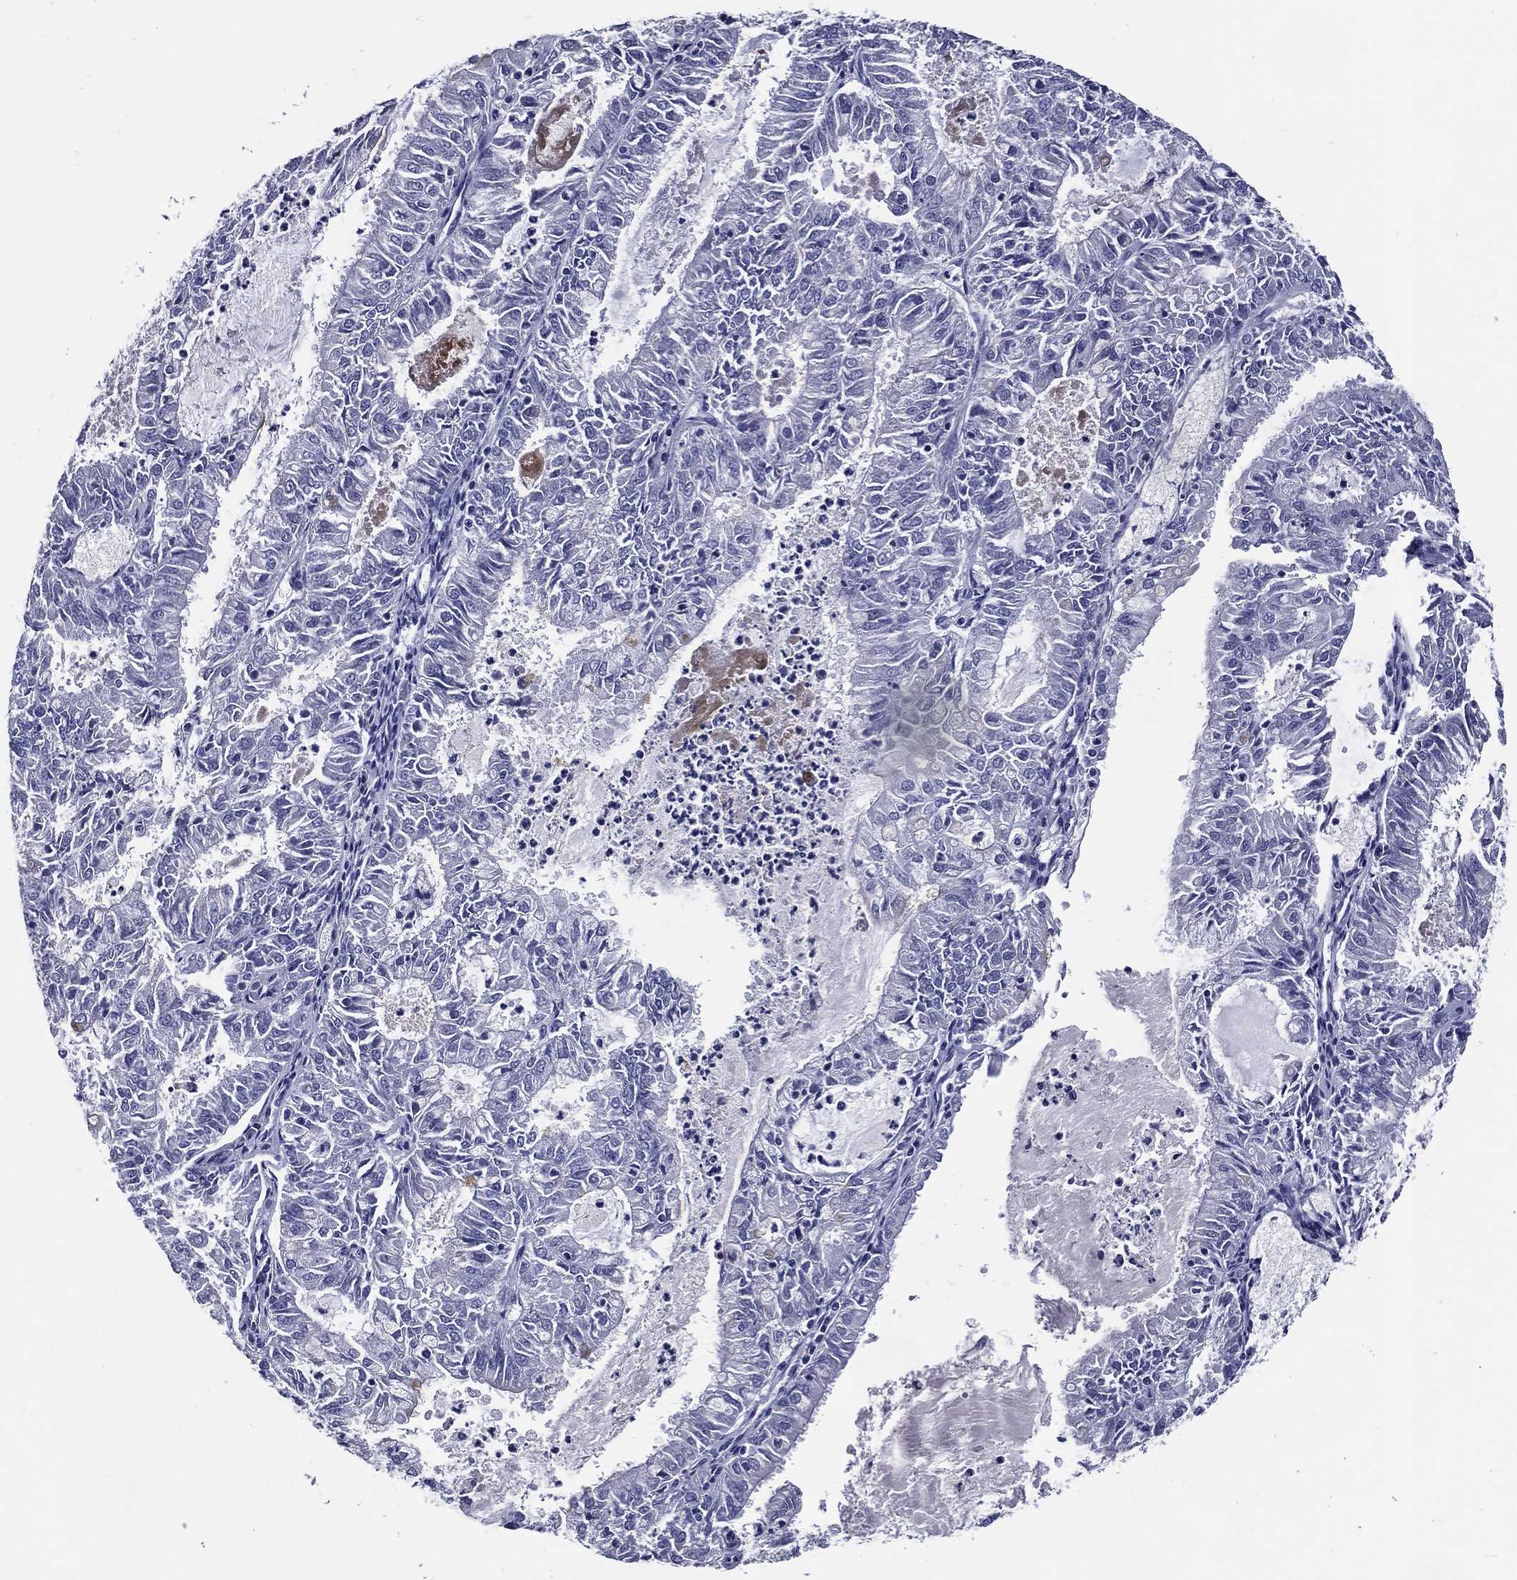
{"staining": {"intensity": "negative", "quantity": "none", "location": "none"}, "tissue": "endometrial cancer", "cell_type": "Tumor cells", "image_type": "cancer", "snomed": [{"axis": "morphology", "description": "Adenocarcinoma, NOS"}, {"axis": "topography", "description": "Endometrium"}], "caption": "This is an IHC micrograph of endometrial cancer. There is no expression in tumor cells.", "gene": "ACE2", "patient": {"sex": "female", "age": 57}}